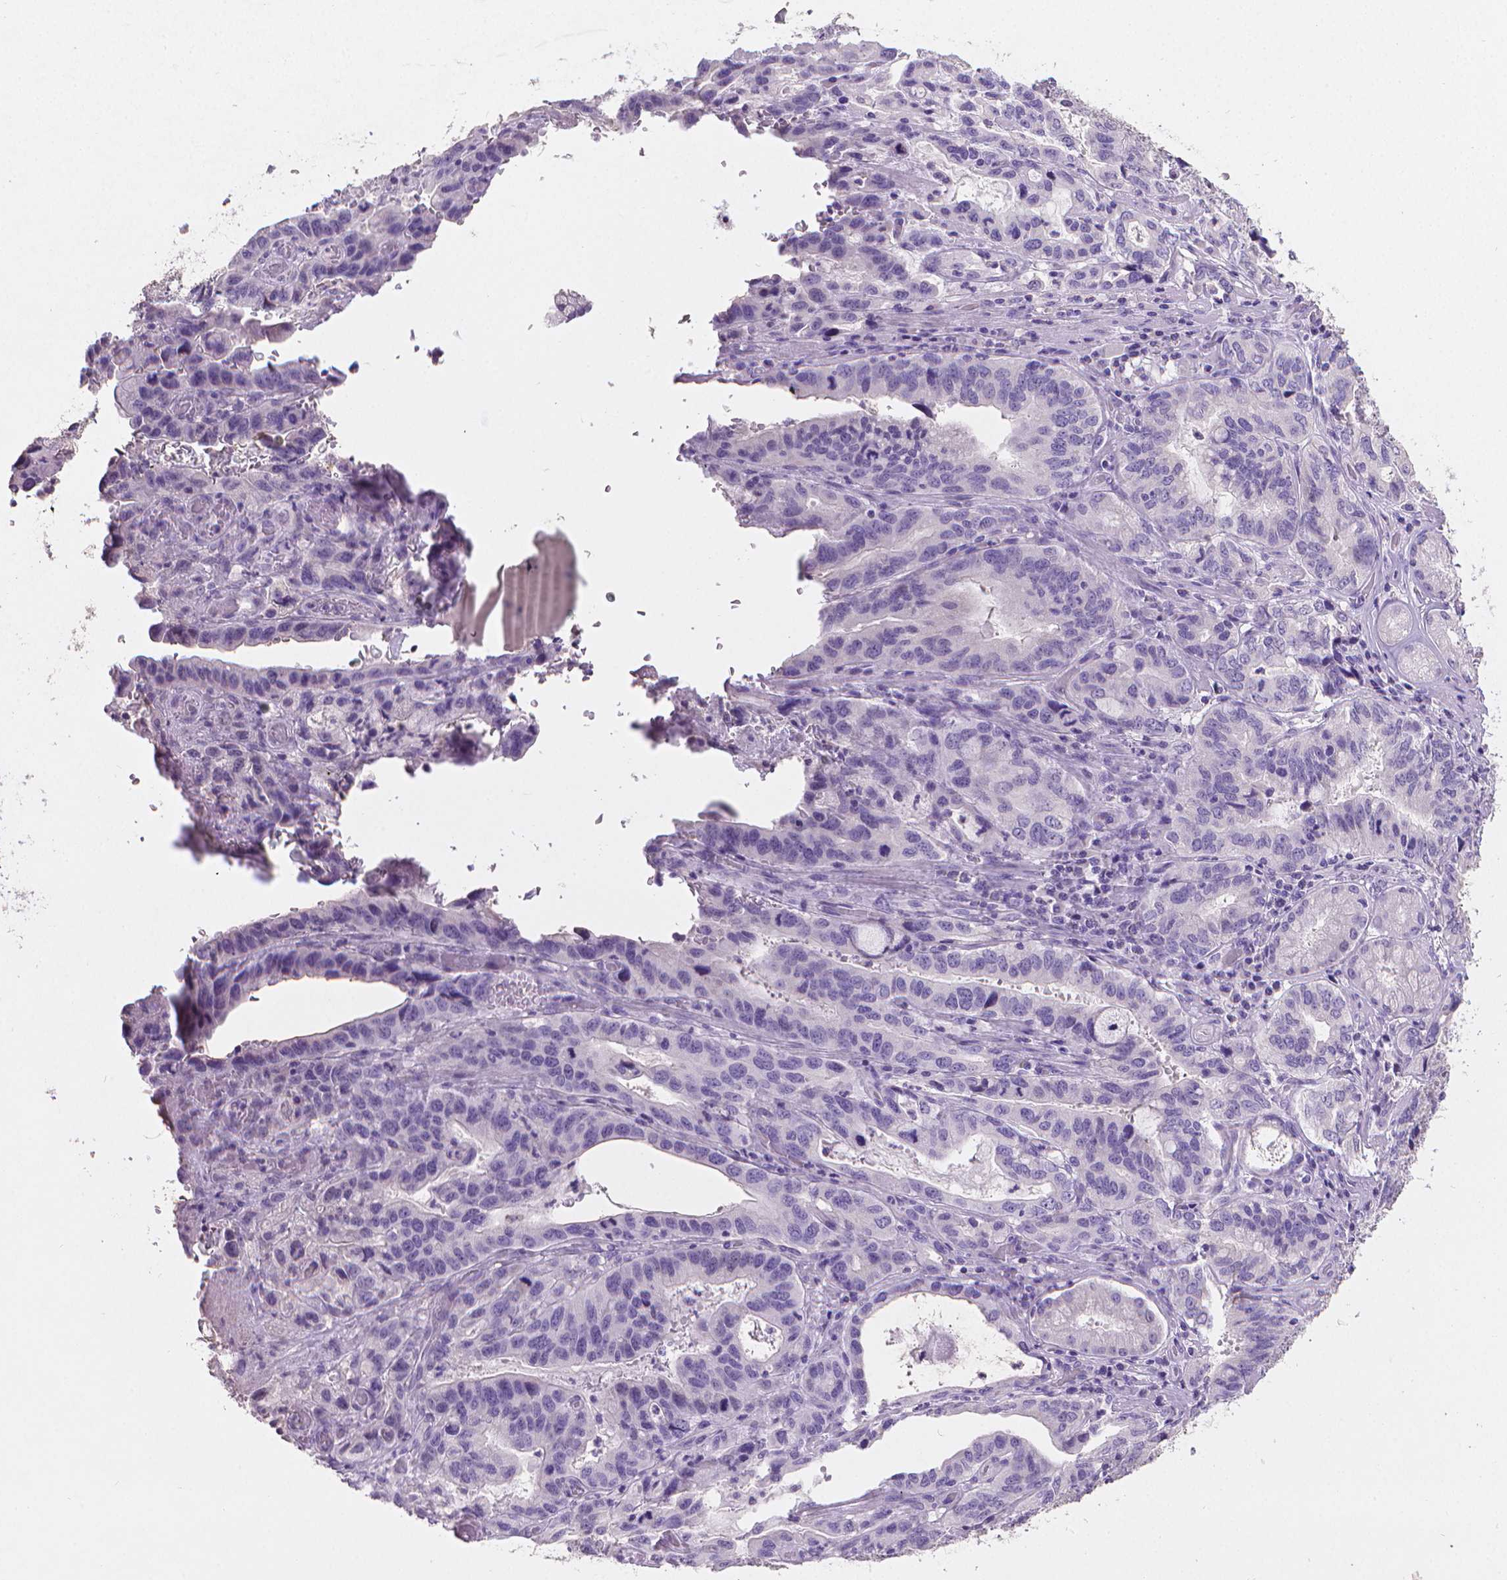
{"staining": {"intensity": "negative", "quantity": "none", "location": "none"}, "tissue": "stomach cancer", "cell_type": "Tumor cells", "image_type": "cancer", "snomed": [{"axis": "morphology", "description": "Adenocarcinoma, NOS"}, {"axis": "topography", "description": "Stomach, lower"}], "caption": "An immunohistochemistry (IHC) photomicrograph of adenocarcinoma (stomach) is shown. There is no staining in tumor cells of adenocarcinoma (stomach). Brightfield microscopy of immunohistochemistry (IHC) stained with DAB (3,3'-diaminobenzidine) (brown) and hematoxylin (blue), captured at high magnification.", "gene": "TNNI2", "patient": {"sex": "female", "age": 76}}